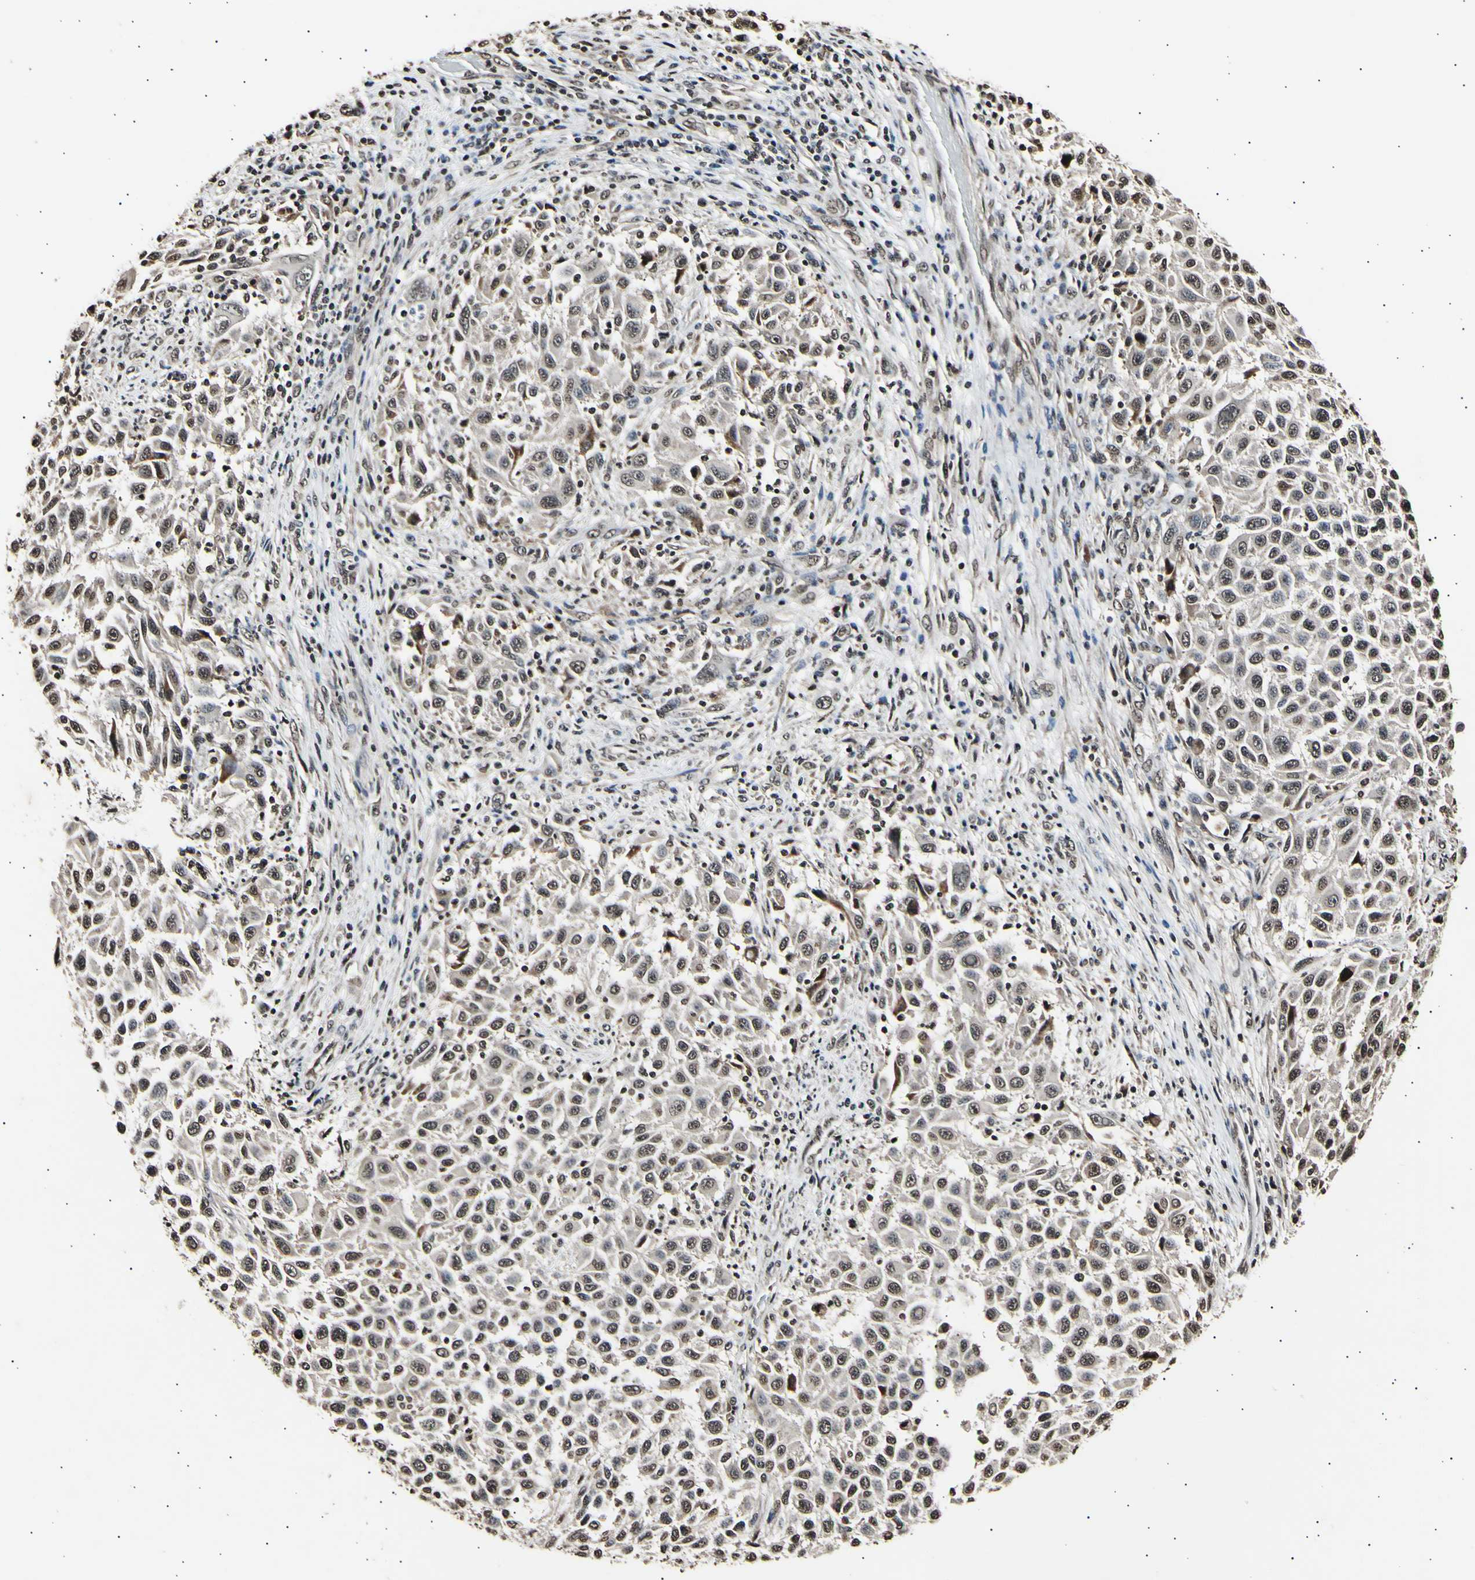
{"staining": {"intensity": "moderate", "quantity": ">75%", "location": "cytoplasmic/membranous,nuclear"}, "tissue": "melanoma", "cell_type": "Tumor cells", "image_type": "cancer", "snomed": [{"axis": "morphology", "description": "Malignant melanoma, Metastatic site"}, {"axis": "topography", "description": "Lymph node"}], "caption": "Immunohistochemical staining of human malignant melanoma (metastatic site) reveals moderate cytoplasmic/membranous and nuclear protein expression in approximately >75% of tumor cells.", "gene": "ANAPC7", "patient": {"sex": "male", "age": 61}}